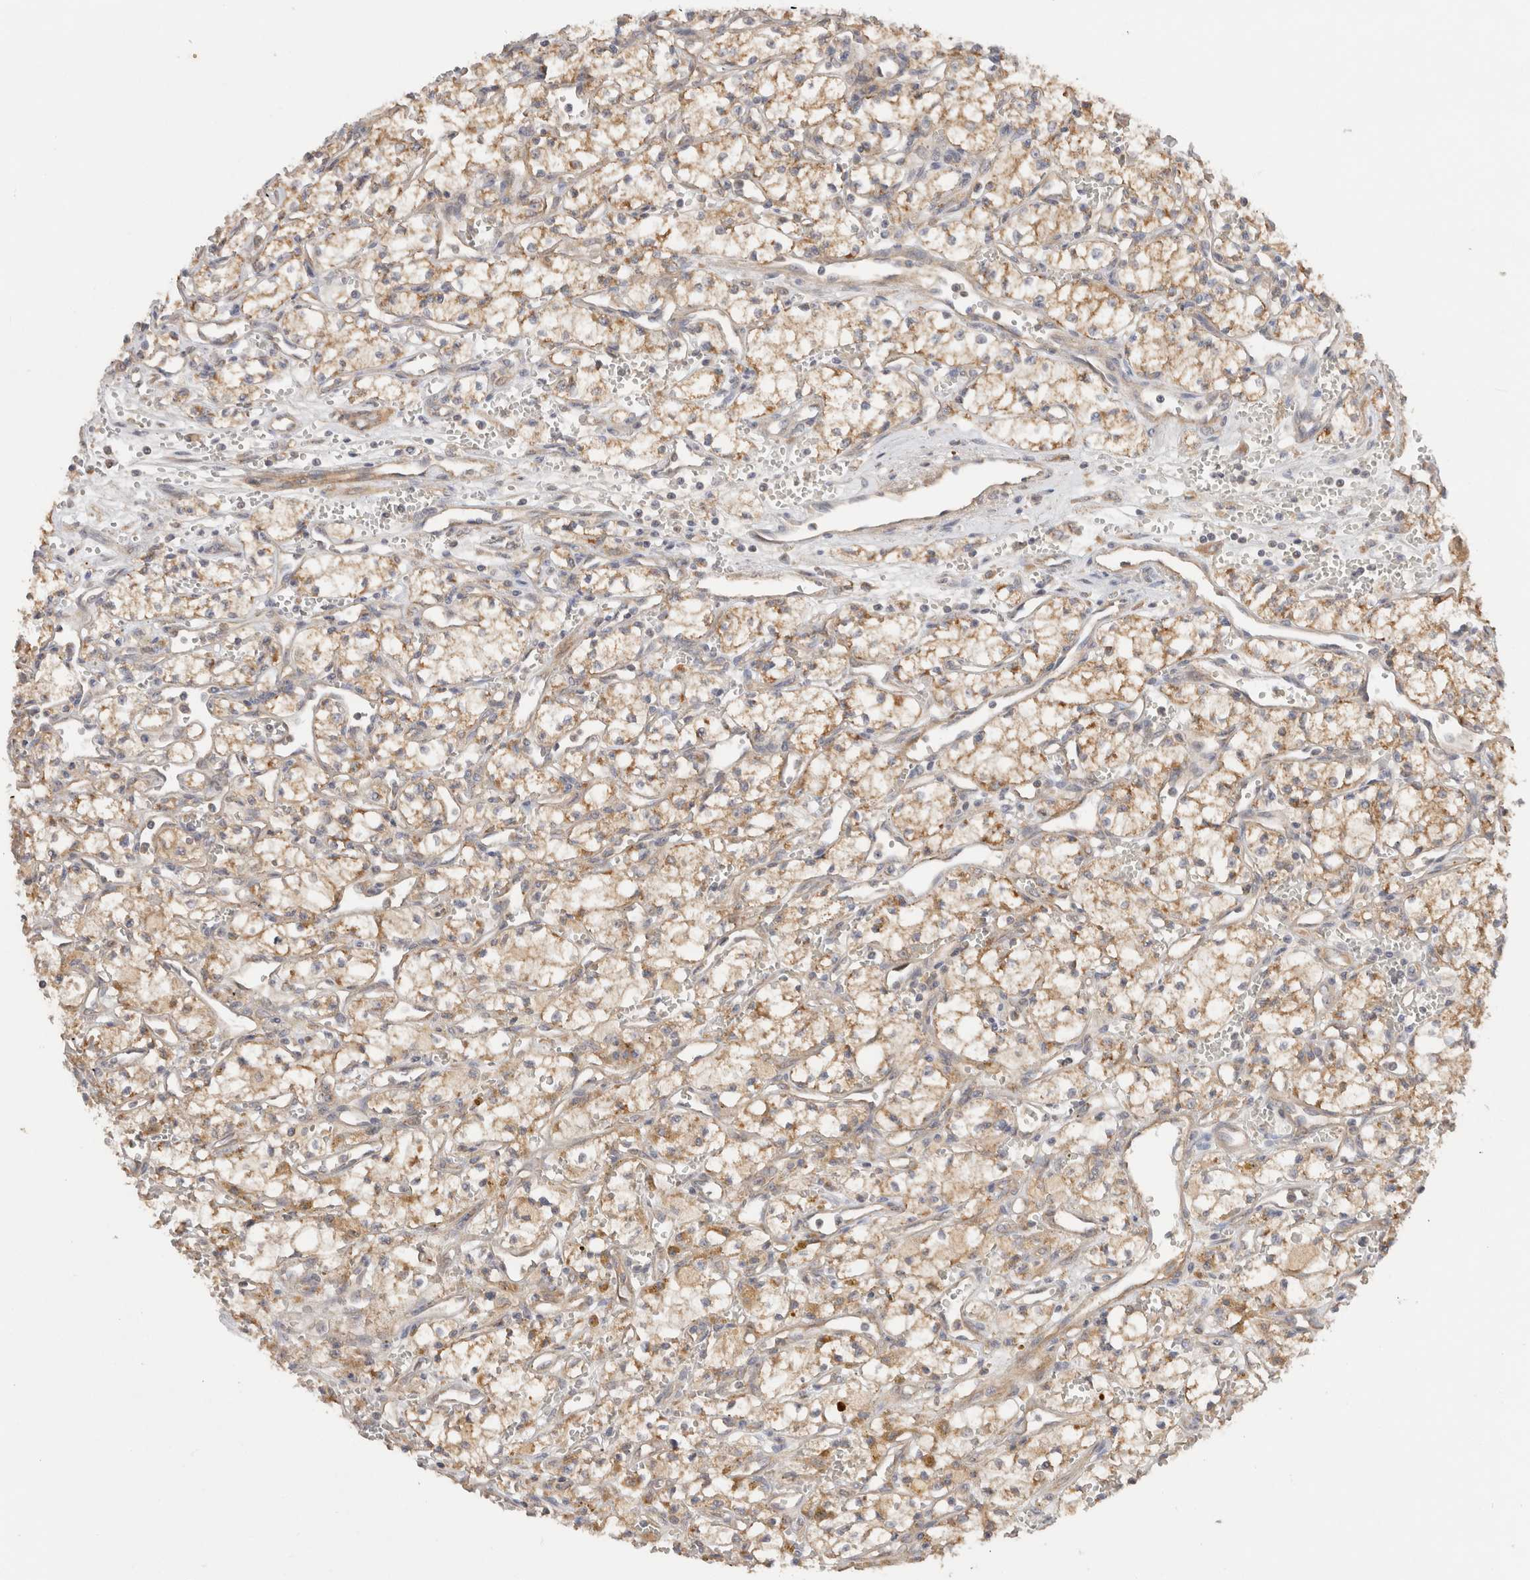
{"staining": {"intensity": "moderate", "quantity": ">75%", "location": "cytoplasmic/membranous"}, "tissue": "renal cancer", "cell_type": "Tumor cells", "image_type": "cancer", "snomed": [{"axis": "morphology", "description": "Adenocarcinoma, NOS"}, {"axis": "topography", "description": "Kidney"}], "caption": "A photomicrograph of renal cancer (adenocarcinoma) stained for a protein displays moderate cytoplasmic/membranous brown staining in tumor cells.", "gene": "SGK3", "patient": {"sex": "male", "age": 59}}